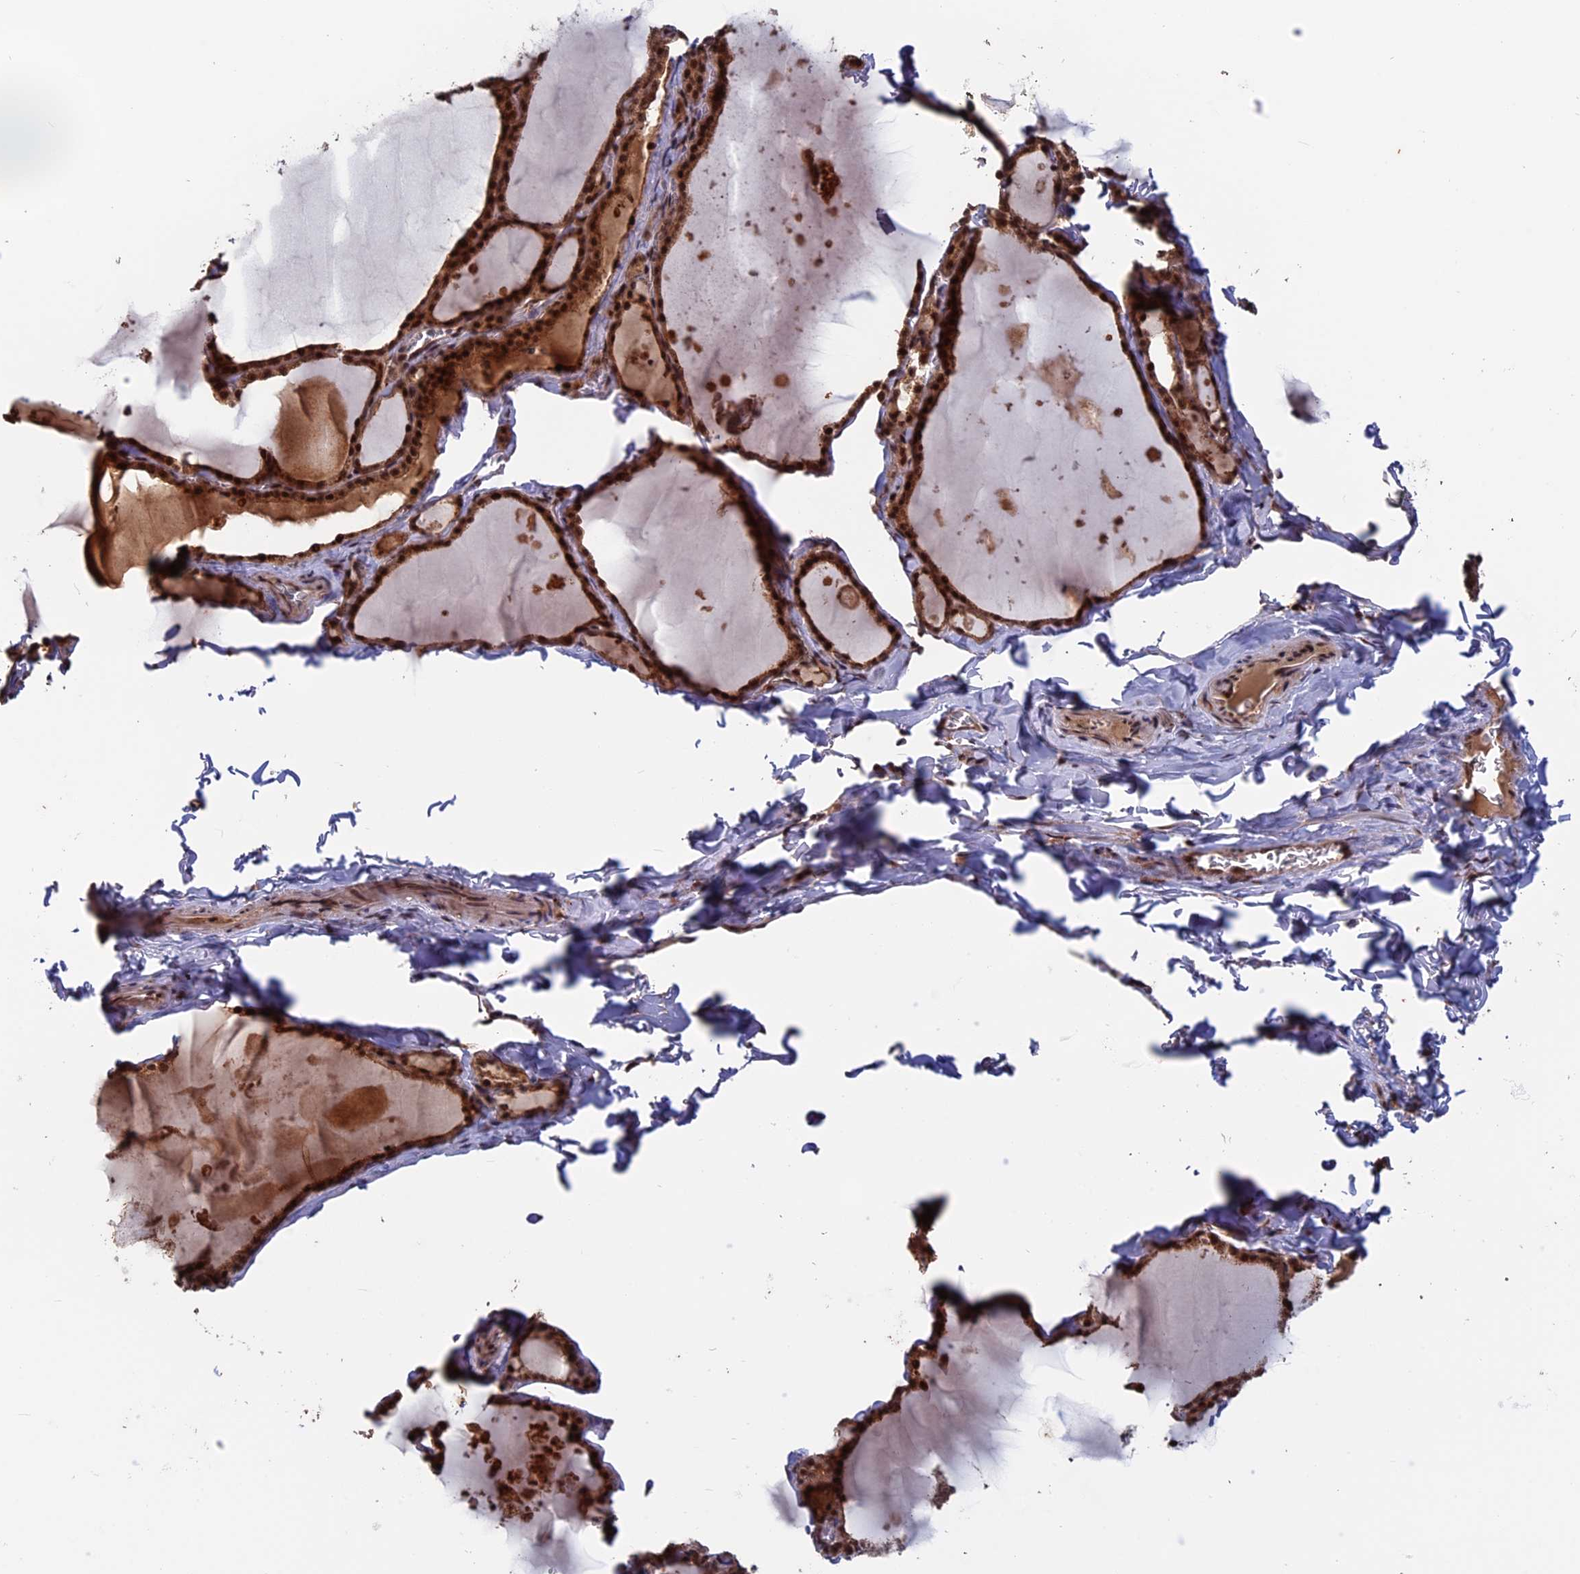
{"staining": {"intensity": "moderate", "quantity": ">75%", "location": "cytoplasmic/membranous,nuclear"}, "tissue": "thyroid gland", "cell_type": "Glandular cells", "image_type": "normal", "snomed": [{"axis": "morphology", "description": "Normal tissue, NOS"}, {"axis": "topography", "description": "Thyroid gland"}], "caption": "Moderate cytoplasmic/membranous,nuclear staining is identified in approximately >75% of glandular cells in unremarkable thyroid gland.", "gene": "CACTIN", "patient": {"sex": "male", "age": 56}}